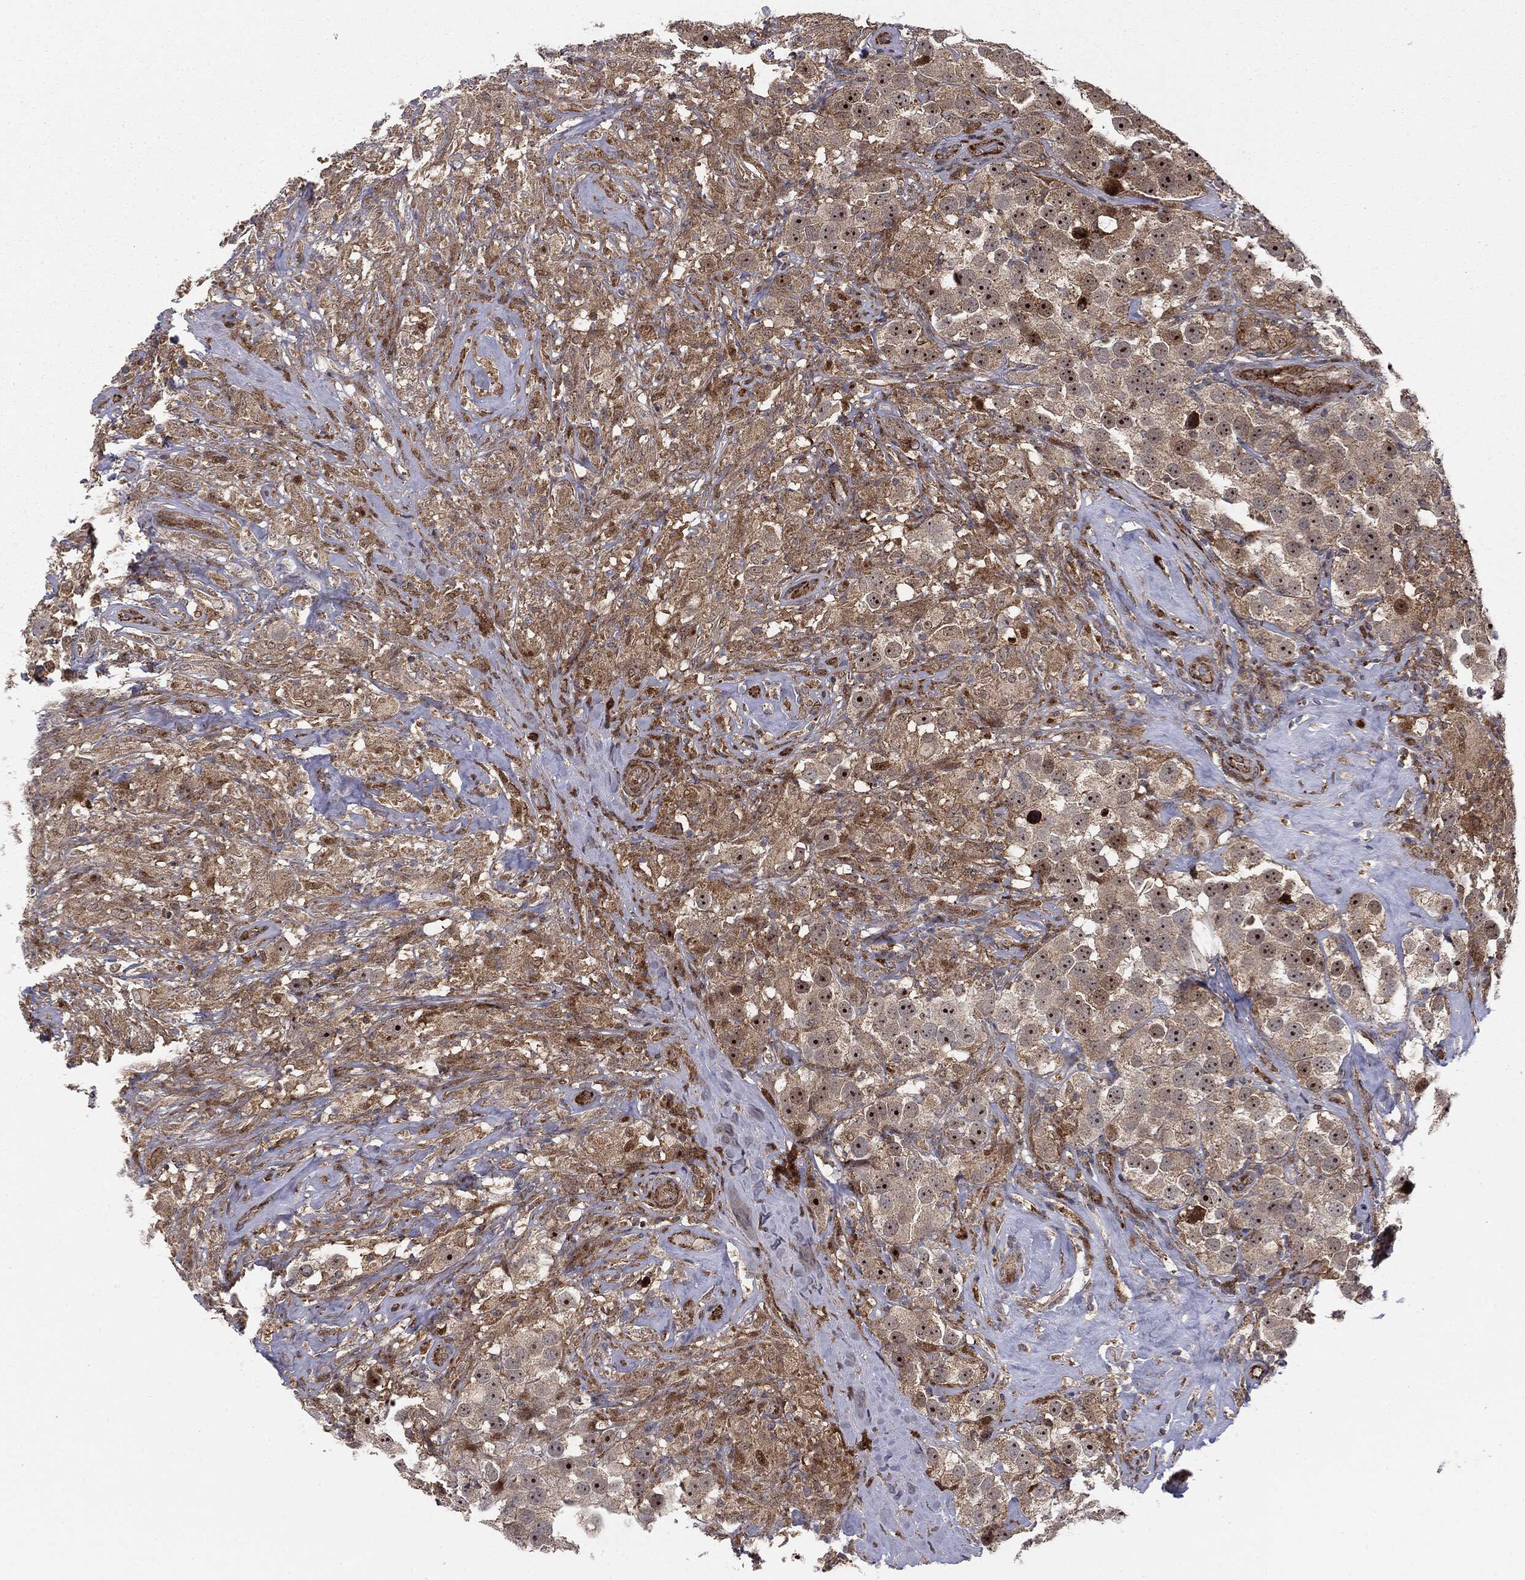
{"staining": {"intensity": "moderate", "quantity": ">75%", "location": "cytoplasmic/membranous"}, "tissue": "testis cancer", "cell_type": "Tumor cells", "image_type": "cancer", "snomed": [{"axis": "morphology", "description": "Seminoma, NOS"}, {"axis": "topography", "description": "Testis"}], "caption": "Testis cancer stained for a protein (brown) exhibits moderate cytoplasmic/membranous positive expression in about >75% of tumor cells.", "gene": "PTEN", "patient": {"sex": "male", "age": 49}}